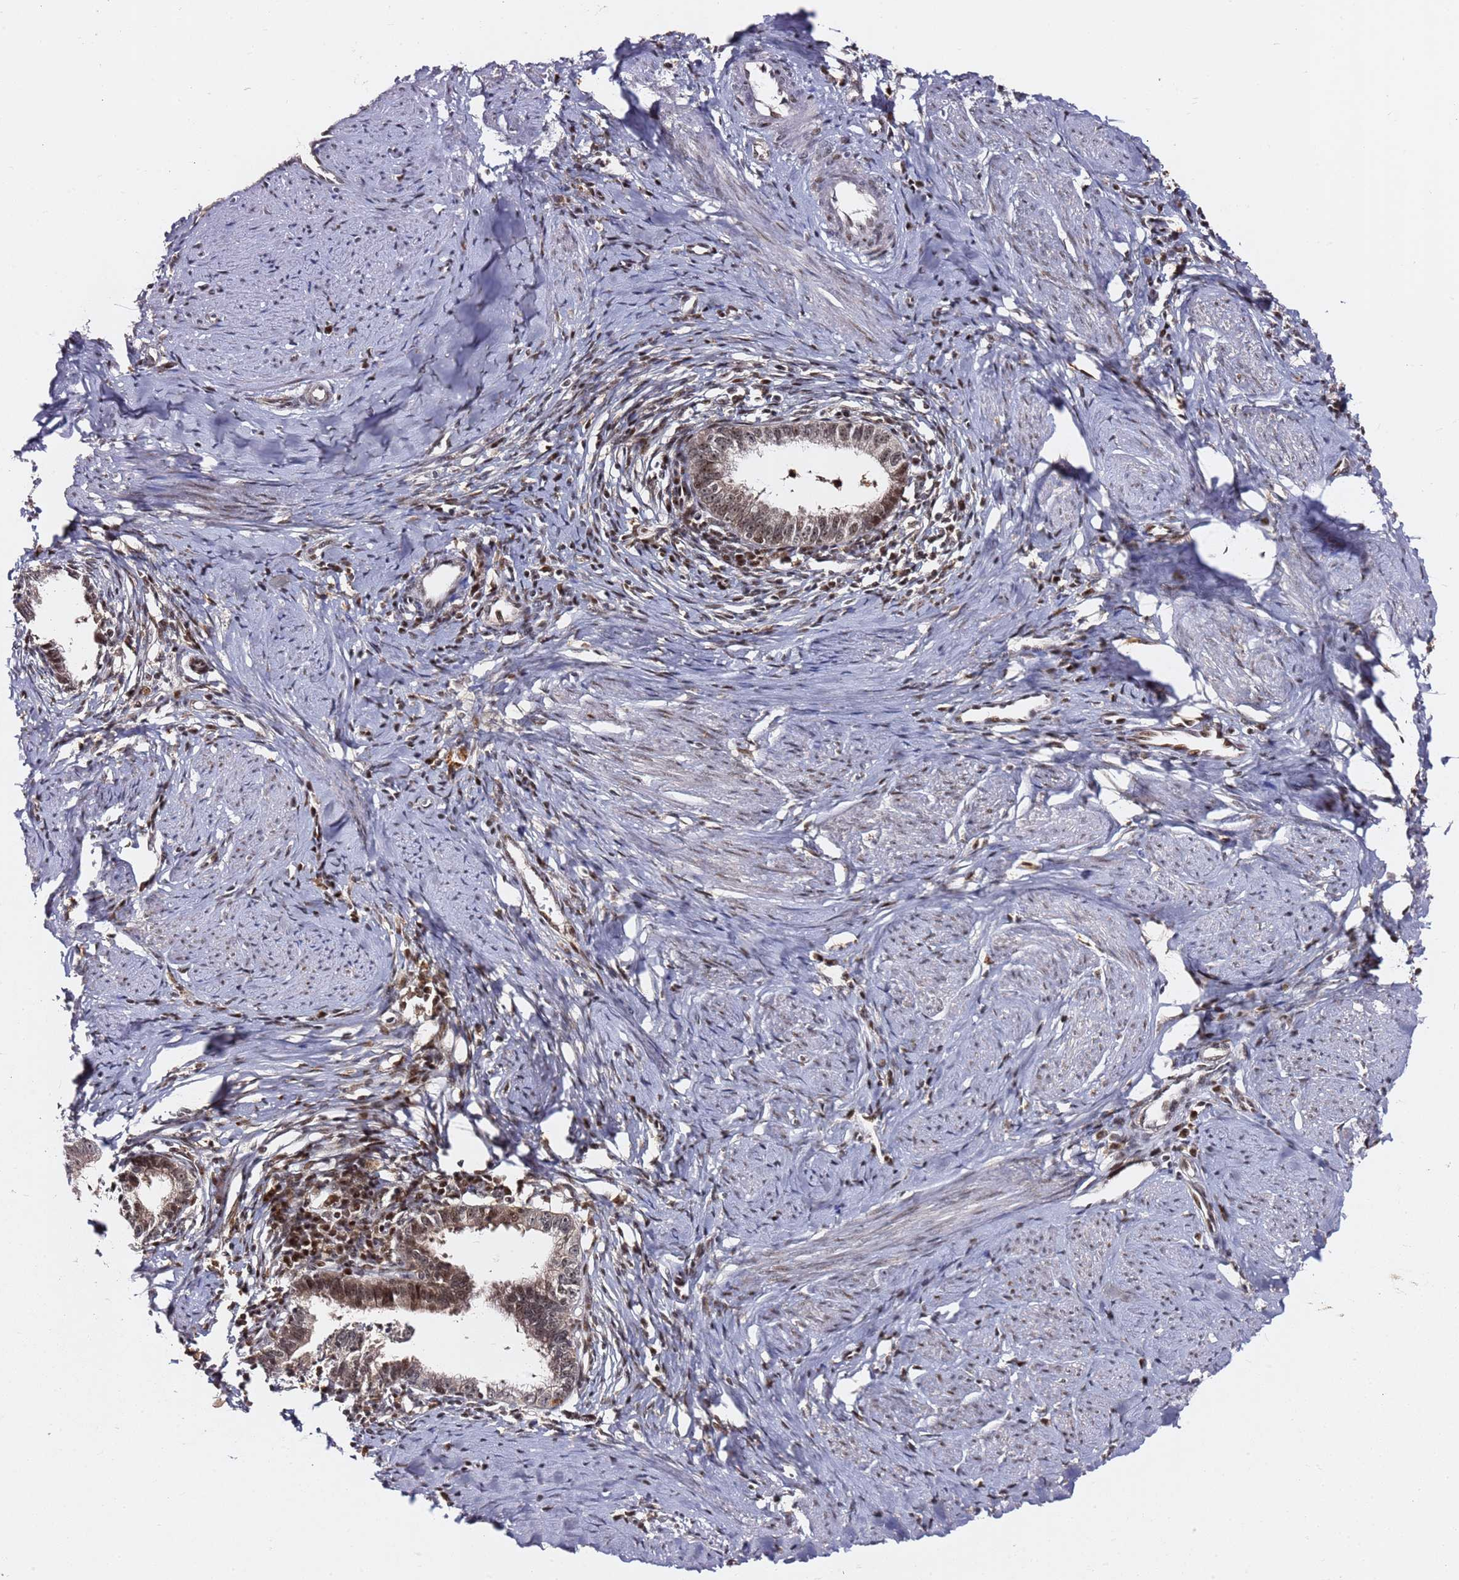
{"staining": {"intensity": "moderate", "quantity": ">75%", "location": "nuclear"}, "tissue": "cervical cancer", "cell_type": "Tumor cells", "image_type": "cancer", "snomed": [{"axis": "morphology", "description": "Adenocarcinoma, NOS"}, {"axis": "topography", "description": "Cervix"}], "caption": "The histopathology image shows immunohistochemical staining of cervical cancer (adenocarcinoma). There is moderate nuclear positivity is appreciated in approximately >75% of tumor cells. The staining is performed using DAB brown chromogen to label protein expression. The nuclei are counter-stained blue using hematoxylin.", "gene": "FCF1", "patient": {"sex": "female", "age": 36}}